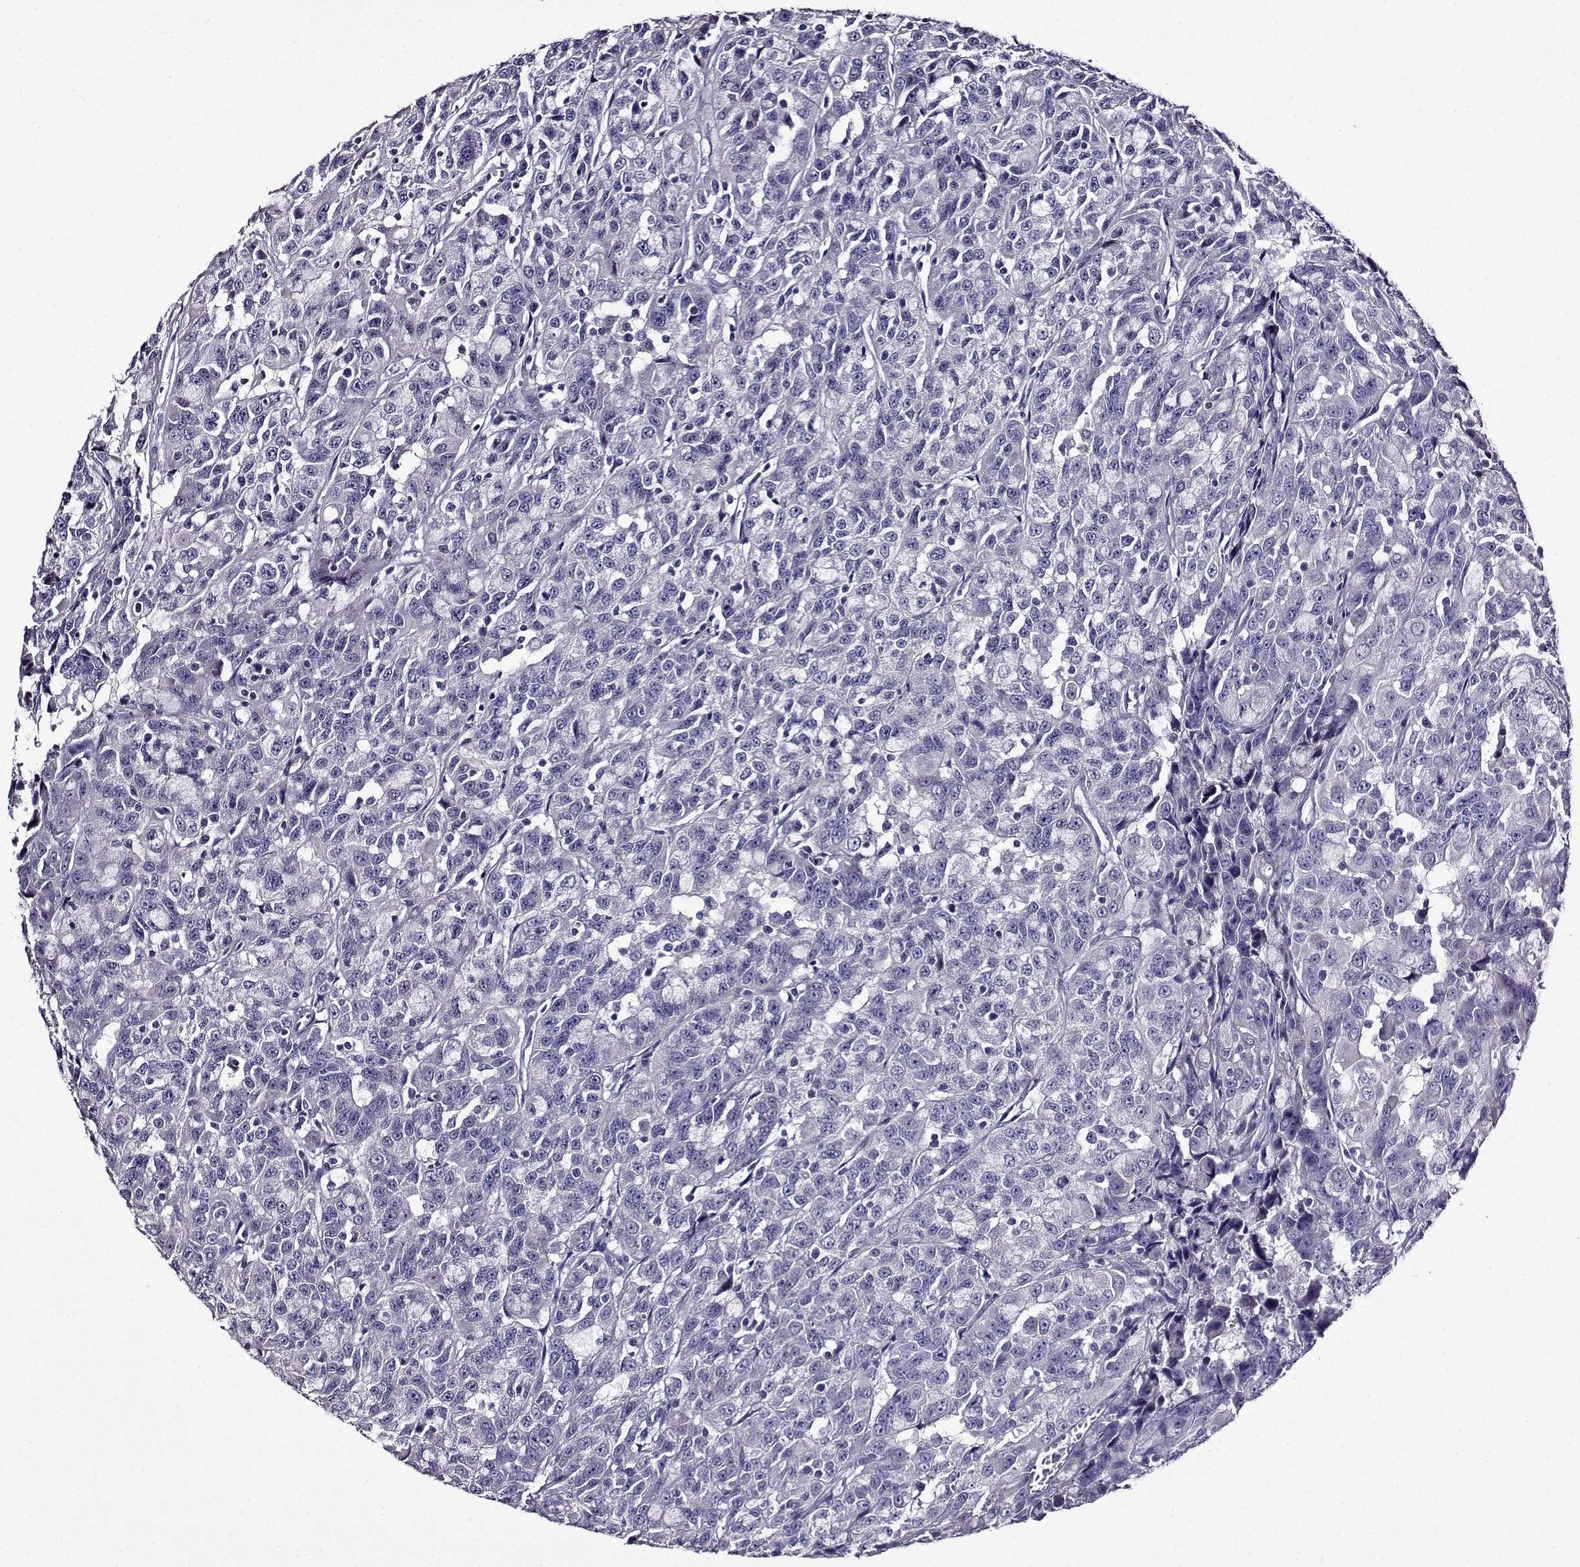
{"staining": {"intensity": "negative", "quantity": "none", "location": "none"}, "tissue": "urothelial cancer", "cell_type": "Tumor cells", "image_type": "cancer", "snomed": [{"axis": "morphology", "description": "Urothelial carcinoma, NOS"}, {"axis": "morphology", "description": "Urothelial carcinoma, High grade"}, {"axis": "topography", "description": "Urinary bladder"}], "caption": "Protein analysis of urothelial carcinoma (high-grade) shows no significant expression in tumor cells.", "gene": "TMEM266", "patient": {"sex": "female", "age": 73}}